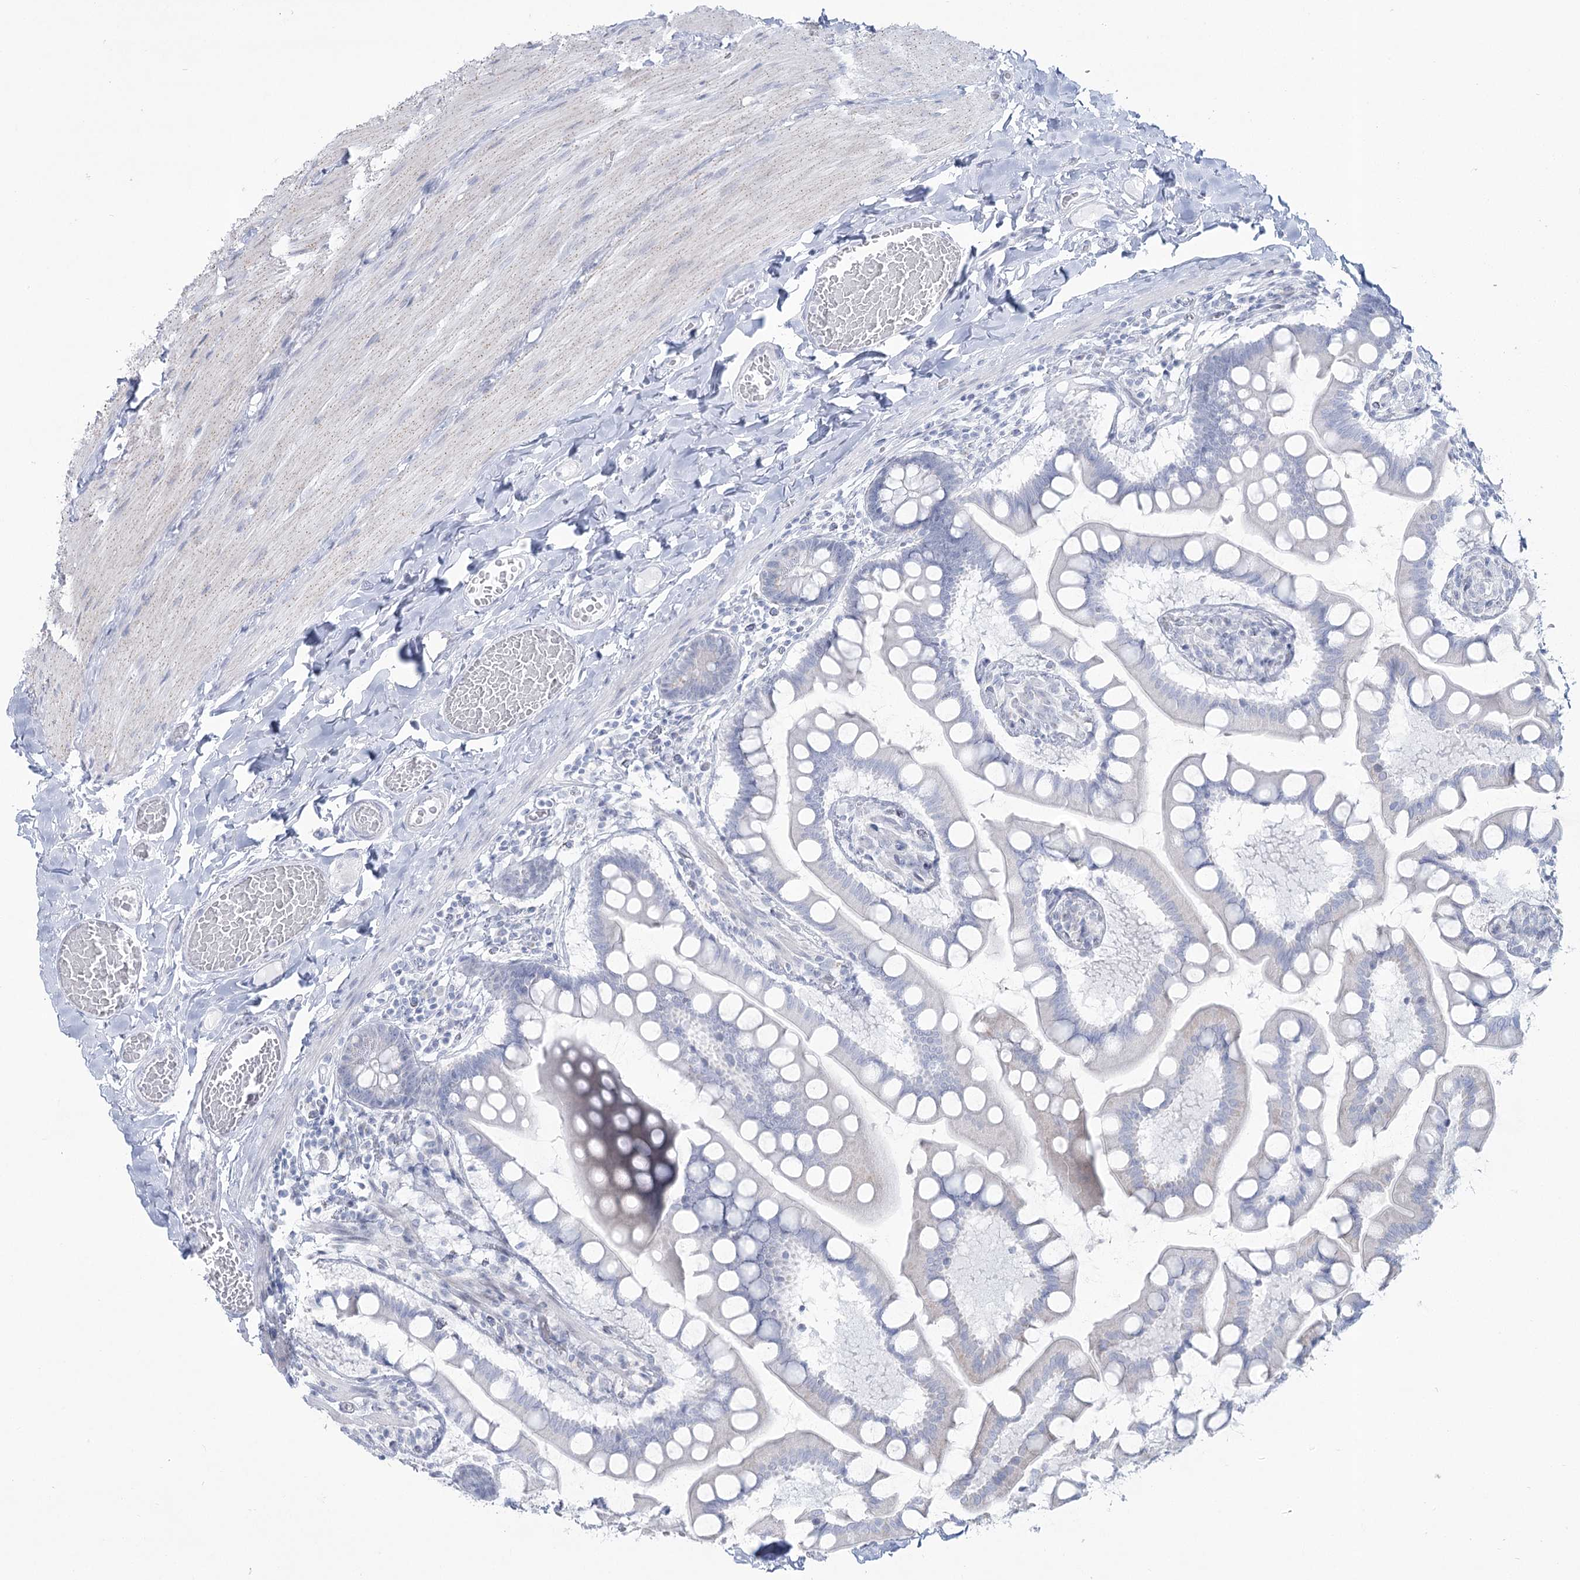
{"staining": {"intensity": "negative", "quantity": "none", "location": "none"}, "tissue": "small intestine", "cell_type": "Glandular cells", "image_type": "normal", "snomed": [{"axis": "morphology", "description": "Normal tissue, NOS"}, {"axis": "topography", "description": "Small intestine"}], "caption": "Immunohistochemistry of benign human small intestine reveals no positivity in glandular cells. Brightfield microscopy of immunohistochemistry (IHC) stained with DAB (3,3'-diaminobenzidine) (brown) and hematoxylin (blue), captured at high magnification.", "gene": "ZNF843", "patient": {"sex": "male", "age": 41}}